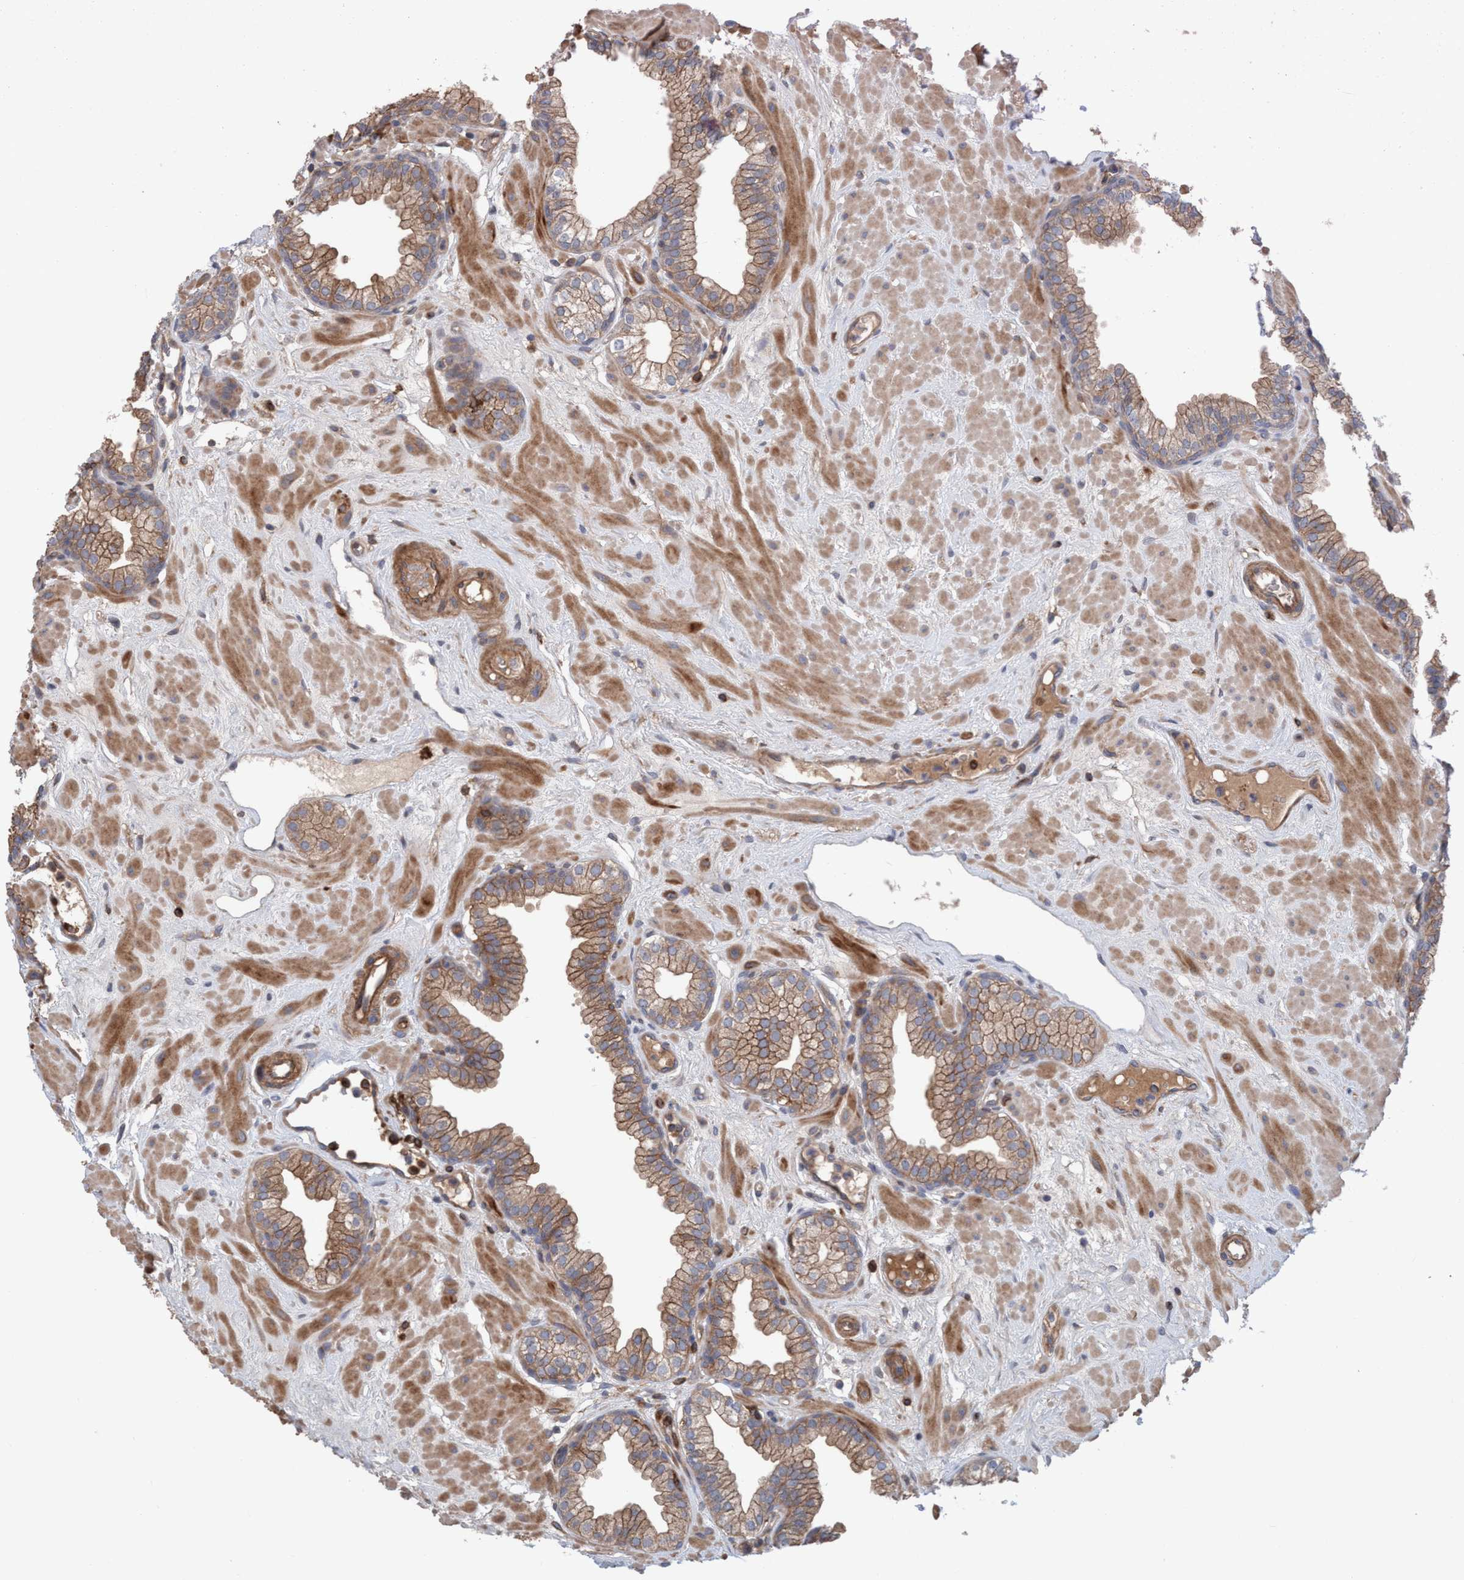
{"staining": {"intensity": "moderate", "quantity": ">75%", "location": "cytoplasmic/membranous"}, "tissue": "prostate", "cell_type": "Glandular cells", "image_type": "normal", "snomed": [{"axis": "morphology", "description": "Normal tissue, NOS"}, {"axis": "morphology", "description": "Urothelial carcinoma, Low grade"}, {"axis": "topography", "description": "Urinary bladder"}, {"axis": "topography", "description": "Prostate"}], "caption": "Protein analysis of benign prostate shows moderate cytoplasmic/membranous expression in approximately >75% of glandular cells. (DAB (3,3'-diaminobenzidine) IHC, brown staining for protein, blue staining for nuclei).", "gene": "SPECC1", "patient": {"sex": "male", "age": 60}}